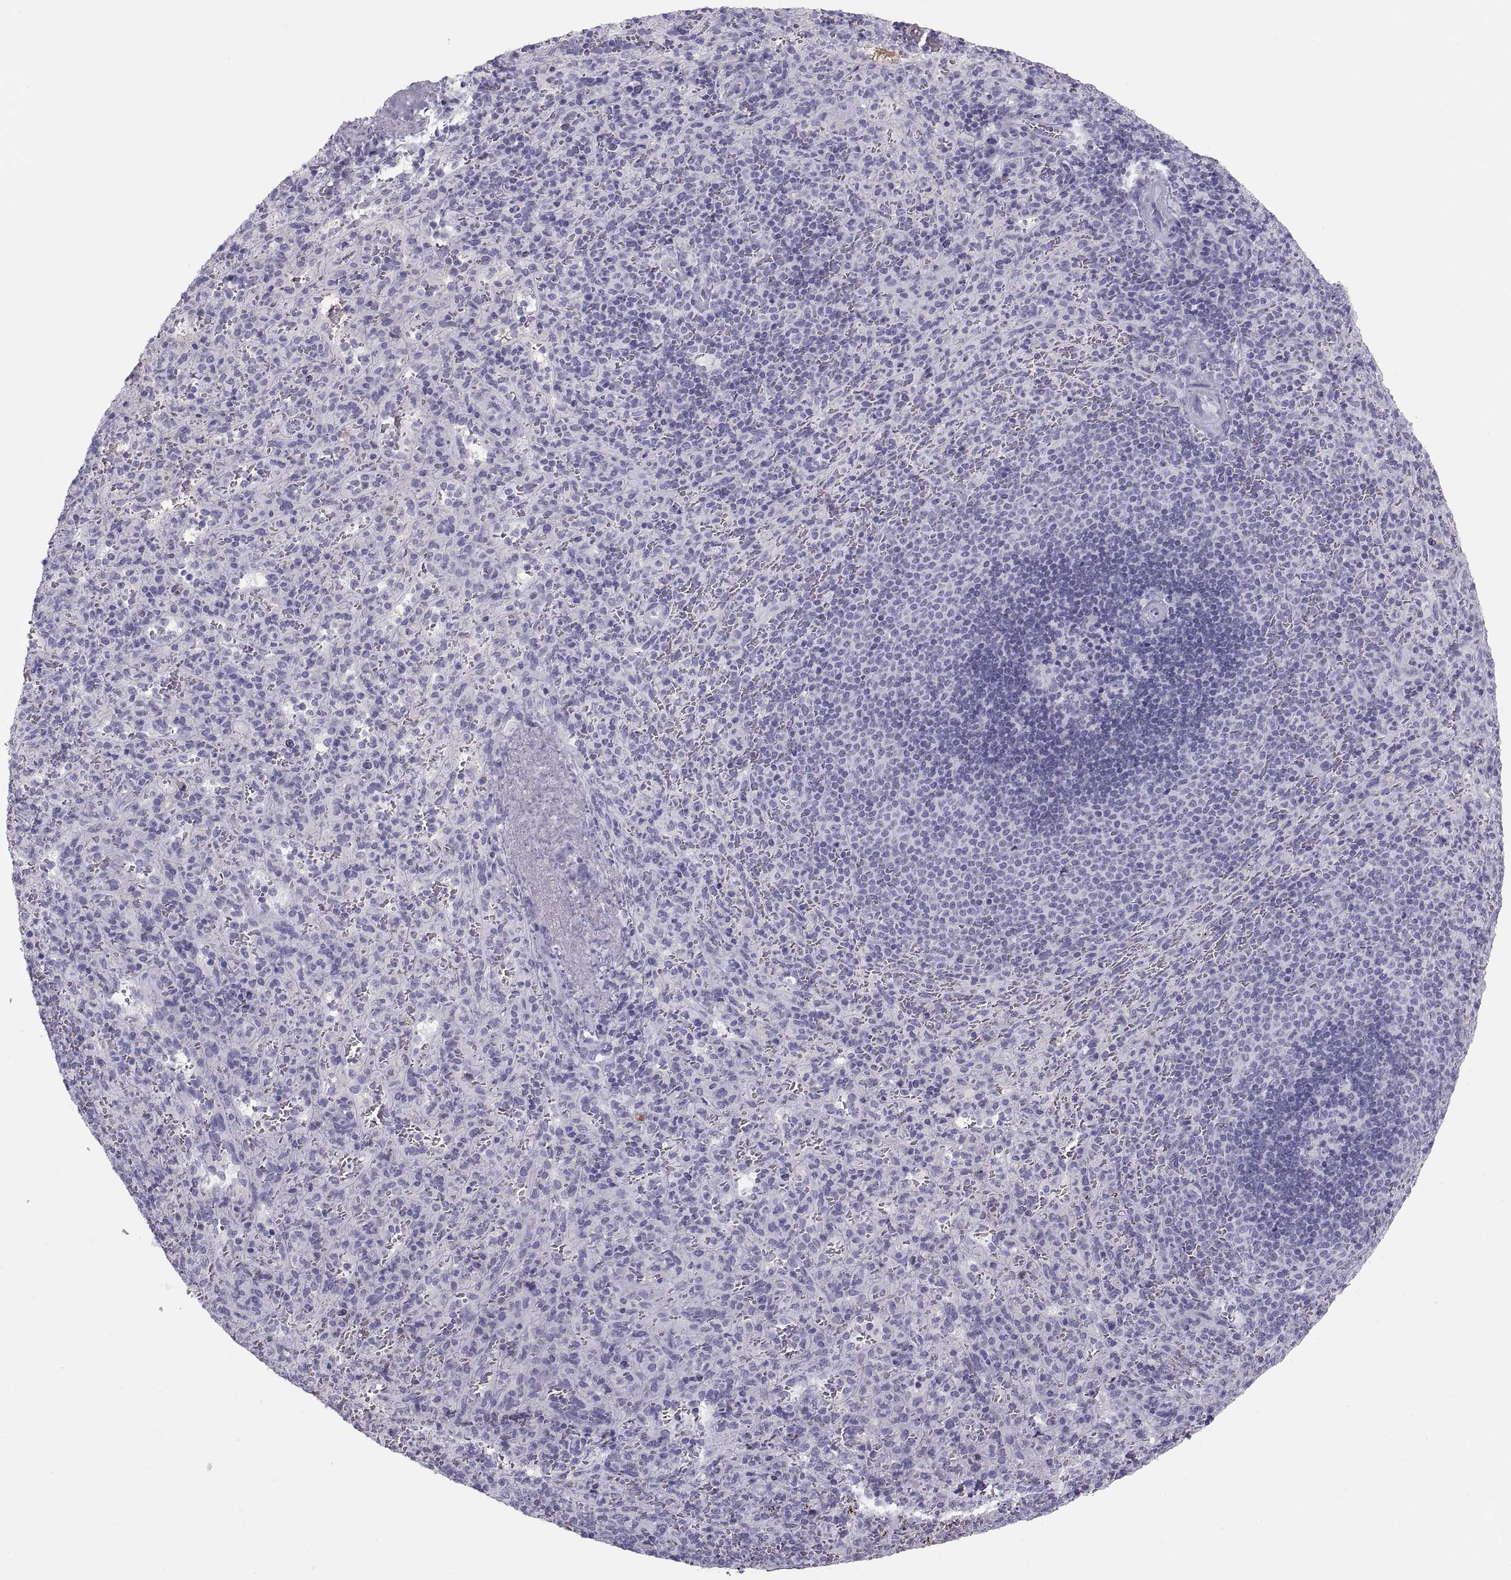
{"staining": {"intensity": "negative", "quantity": "none", "location": "none"}, "tissue": "spleen", "cell_type": "Cells in red pulp", "image_type": "normal", "snomed": [{"axis": "morphology", "description": "Normal tissue, NOS"}, {"axis": "topography", "description": "Spleen"}], "caption": "This is an immunohistochemistry (IHC) photomicrograph of benign human spleen. There is no expression in cells in red pulp.", "gene": "MAGEB2", "patient": {"sex": "male", "age": 57}}